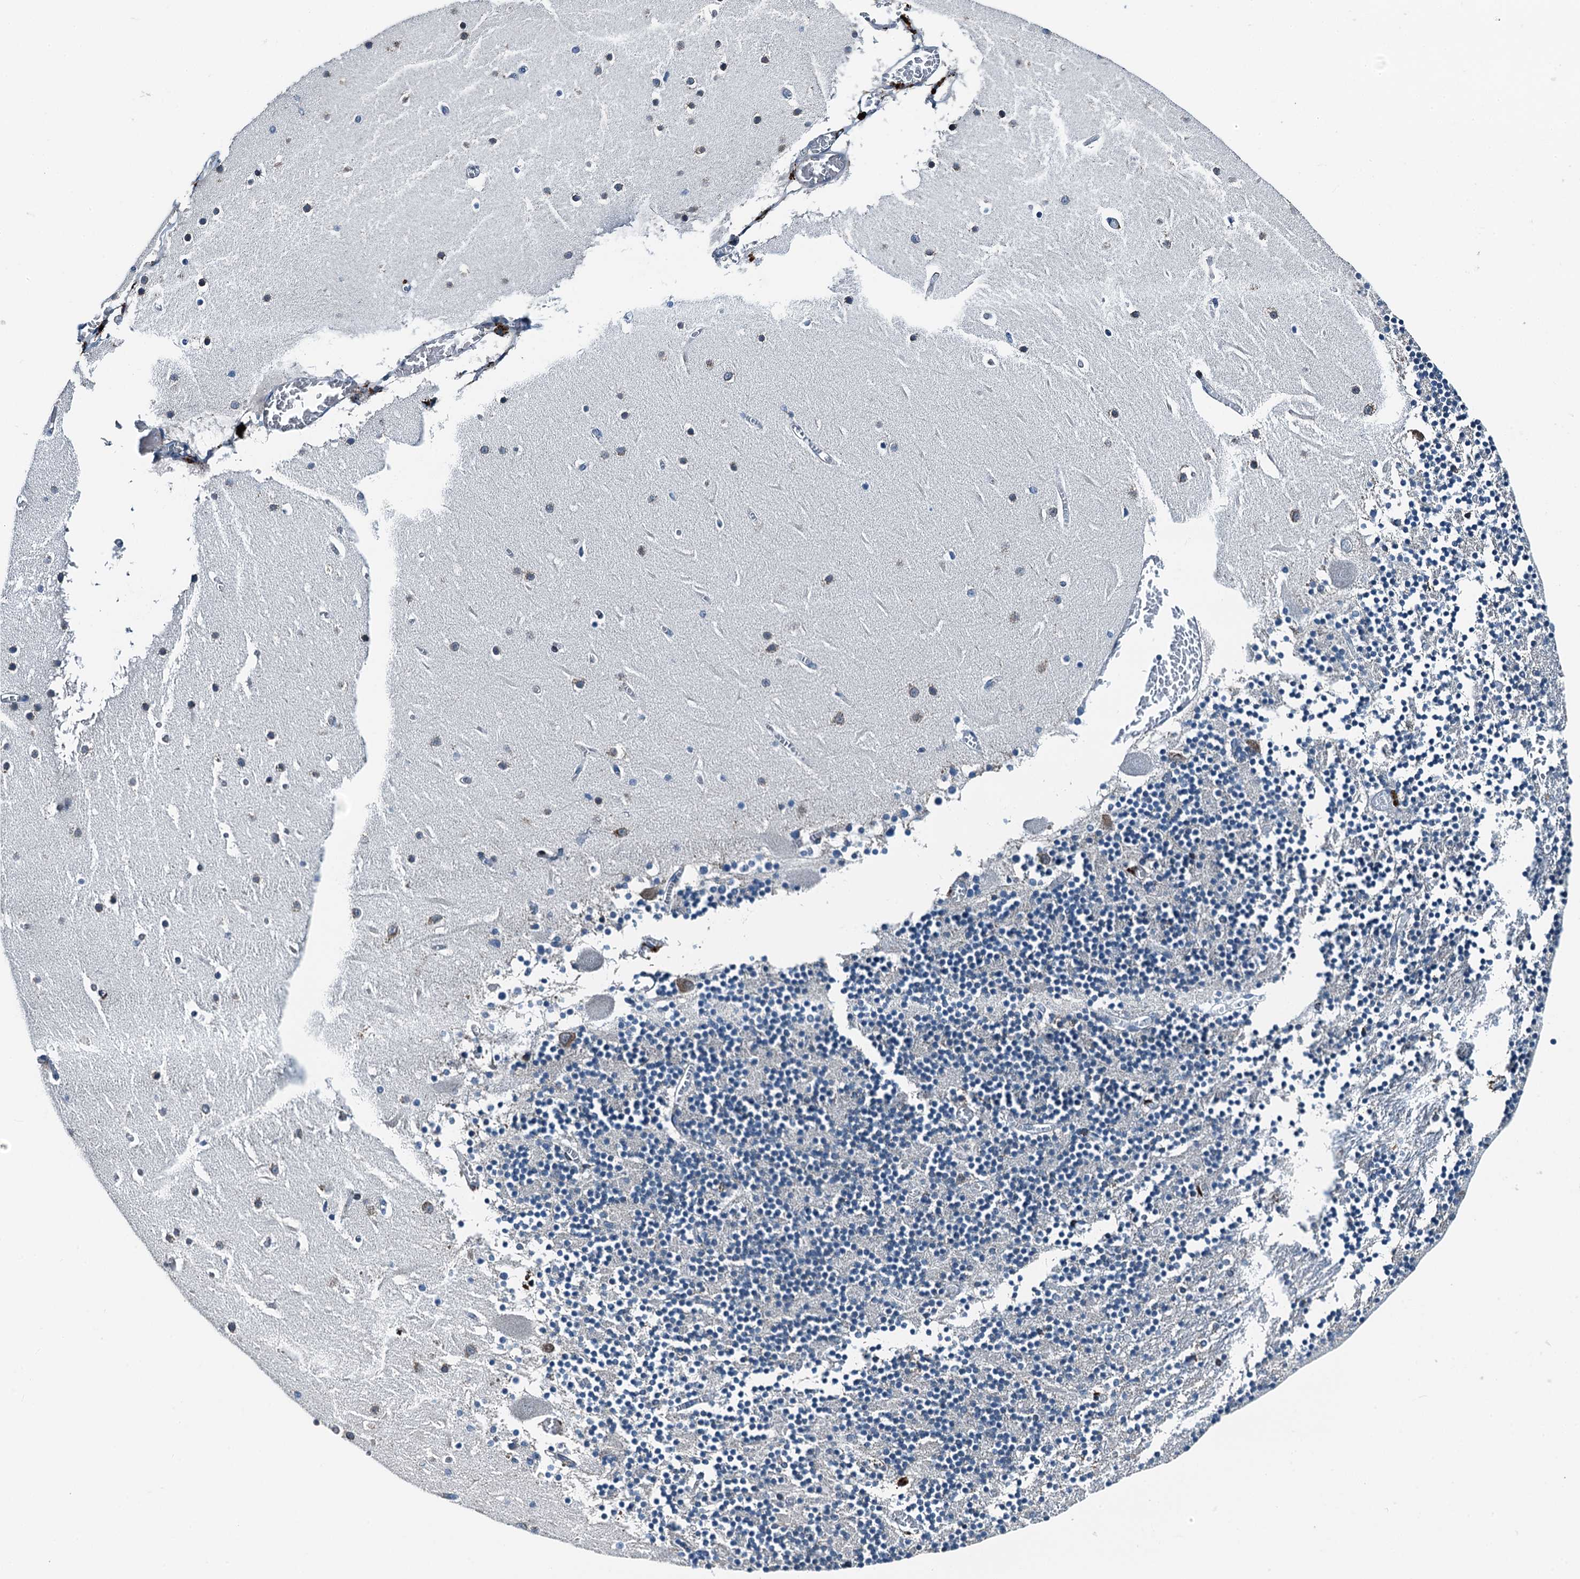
{"staining": {"intensity": "negative", "quantity": "none", "location": "none"}, "tissue": "cerebellum", "cell_type": "Cells in granular layer", "image_type": "normal", "snomed": [{"axis": "morphology", "description": "Normal tissue, NOS"}, {"axis": "topography", "description": "Cerebellum"}], "caption": "IHC of unremarkable cerebellum reveals no positivity in cells in granular layer. (Immunohistochemistry (ihc), brightfield microscopy, high magnification).", "gene": "TAMALIN", "patient": {"sex": "female", "age": 28}}